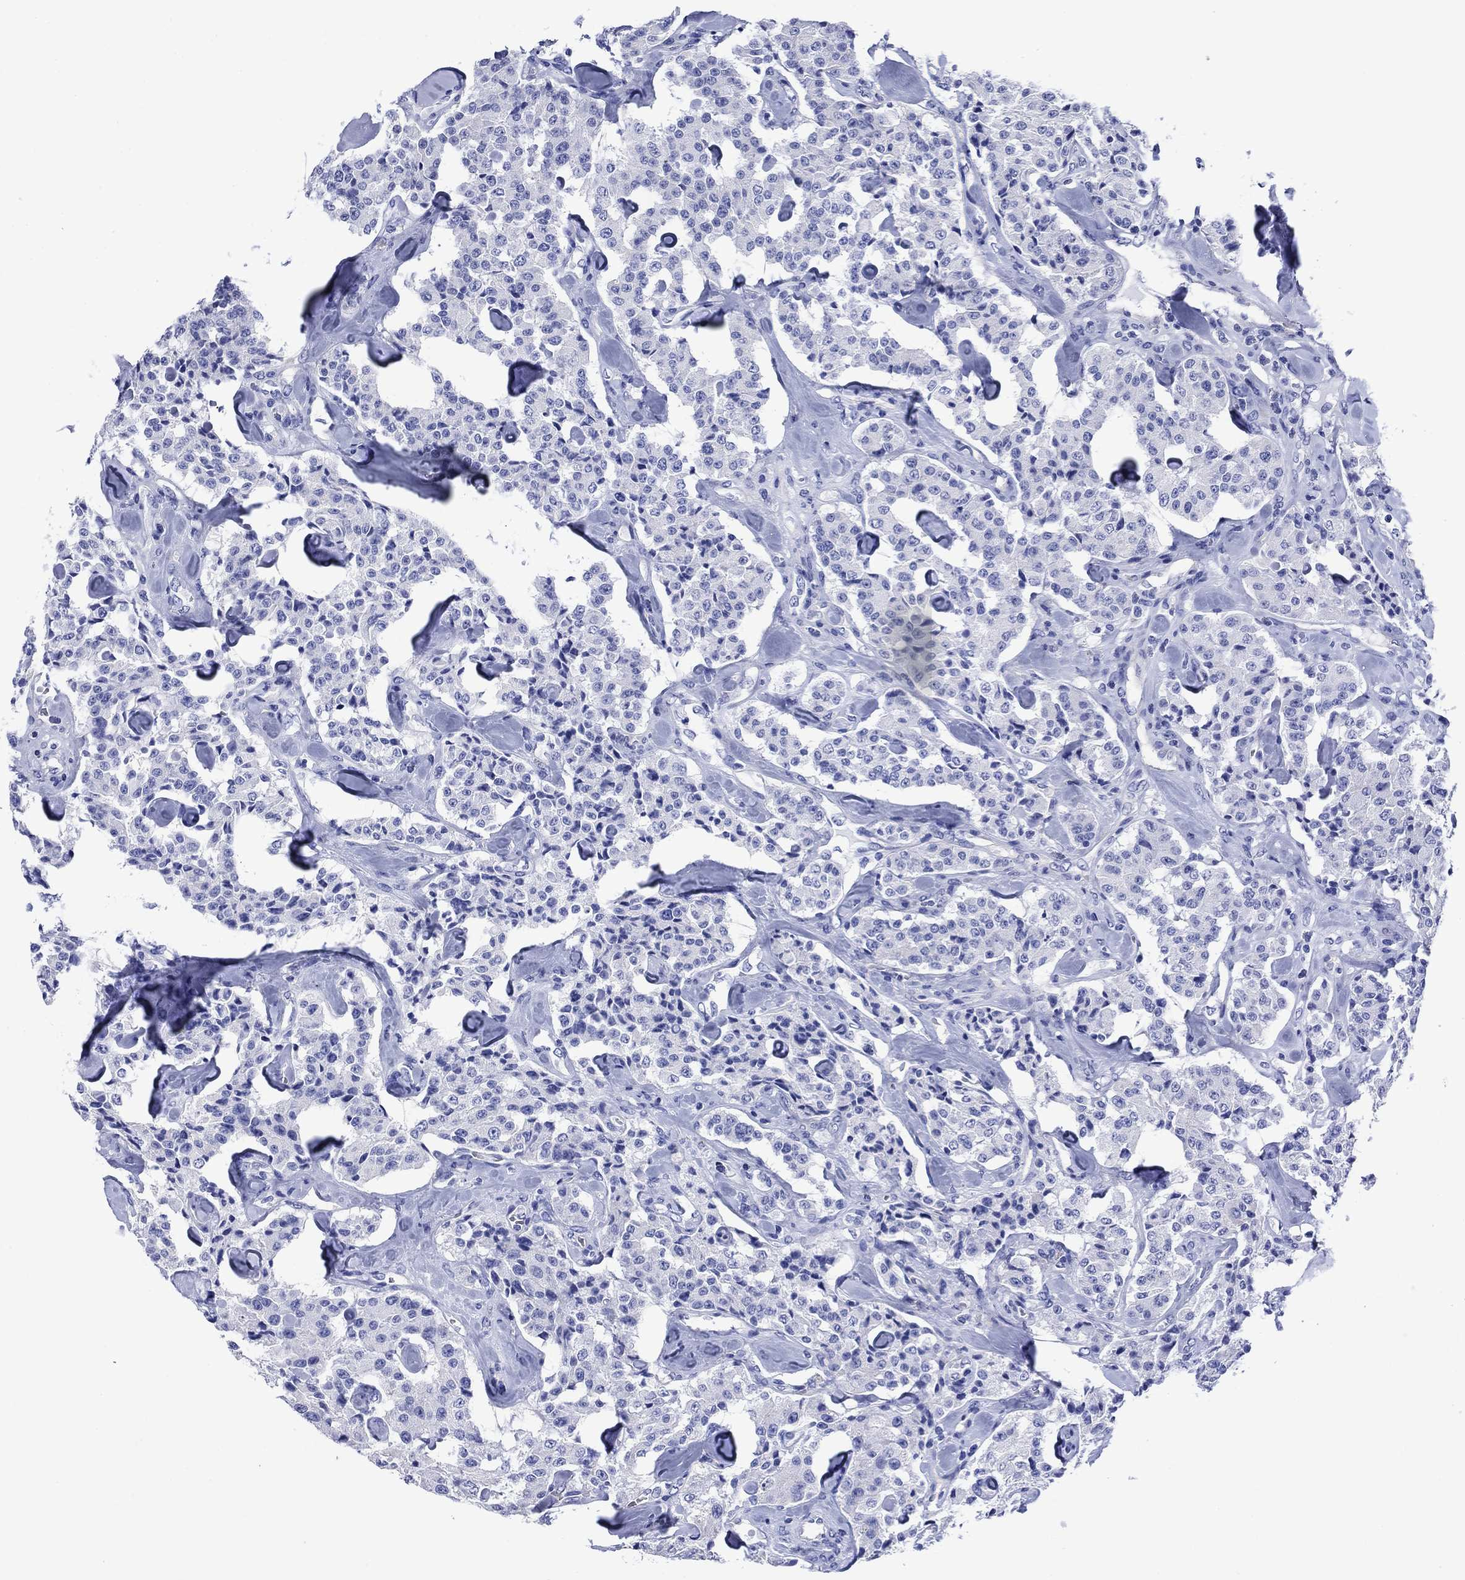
{"staining": {"intensity": "negative", "quantity": "none", "location": "none"}, "tissue": "carcinoid", "cell_type": "Tumor cells", "image_type": "cancer", "snomed": [{"axis": "morphology", "description": "Carcinoid, malignant, NOS"}, {"axis": "topography", "description": "Pancreas"}], "caption": "High magnification brightfield microscopy of carcinoid (malignant) stained with DAB (3,3'-diaminobenzidine) (brown) and counterstained with hematoxylin (blue): tumor cells show no significant positivity. The staining was performed using DAB to visualize the protein expression in brown, while the nuclei were stained in blue with hematoxylin (Magnification: 20x).", "gene": "SLC1A2", "patient": {"sex": "male", "age": 41}}